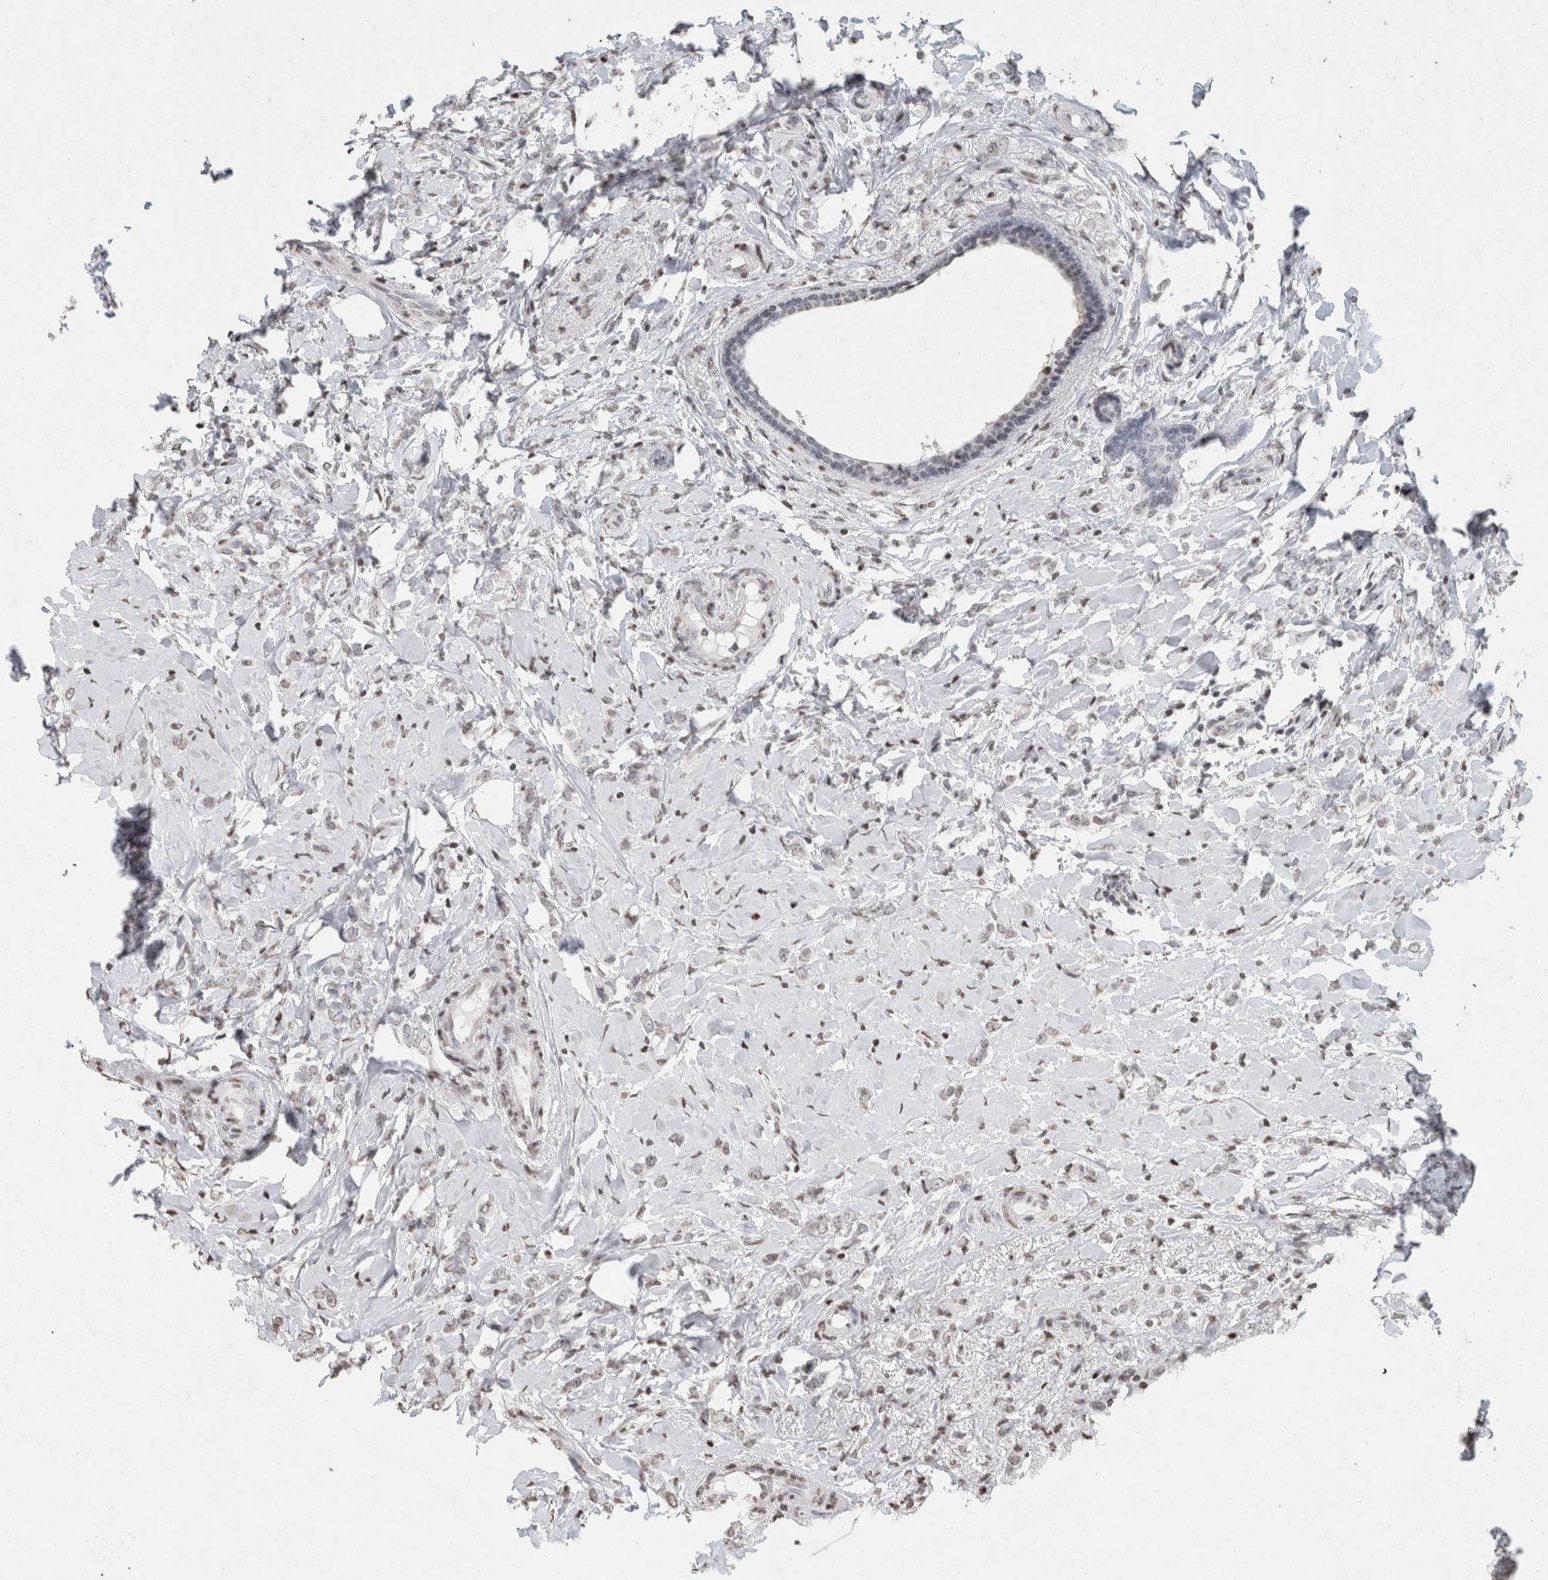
{"staining": {"intensity": "negative", "quantity": "none", "location": "none"}, "tissue": "breast cancer", "cell_type": "Tumor cells", "image_type": "cancer", "snomed": [{"axis": "morphology", "description": "Normal tissue, NOS"}, {"axis": "morphology", "description": "Lobular carcinoma"}, {"axis": "topography", "description": "Breast"}], "caption": "Immunohistochemical staining of lobular carcinoma (breast) reveals no significant staining in tumor cells. Nuclei are stained in blue.", "gene": "CNTN1", "patient": {"sex": "female", "age": 47}}